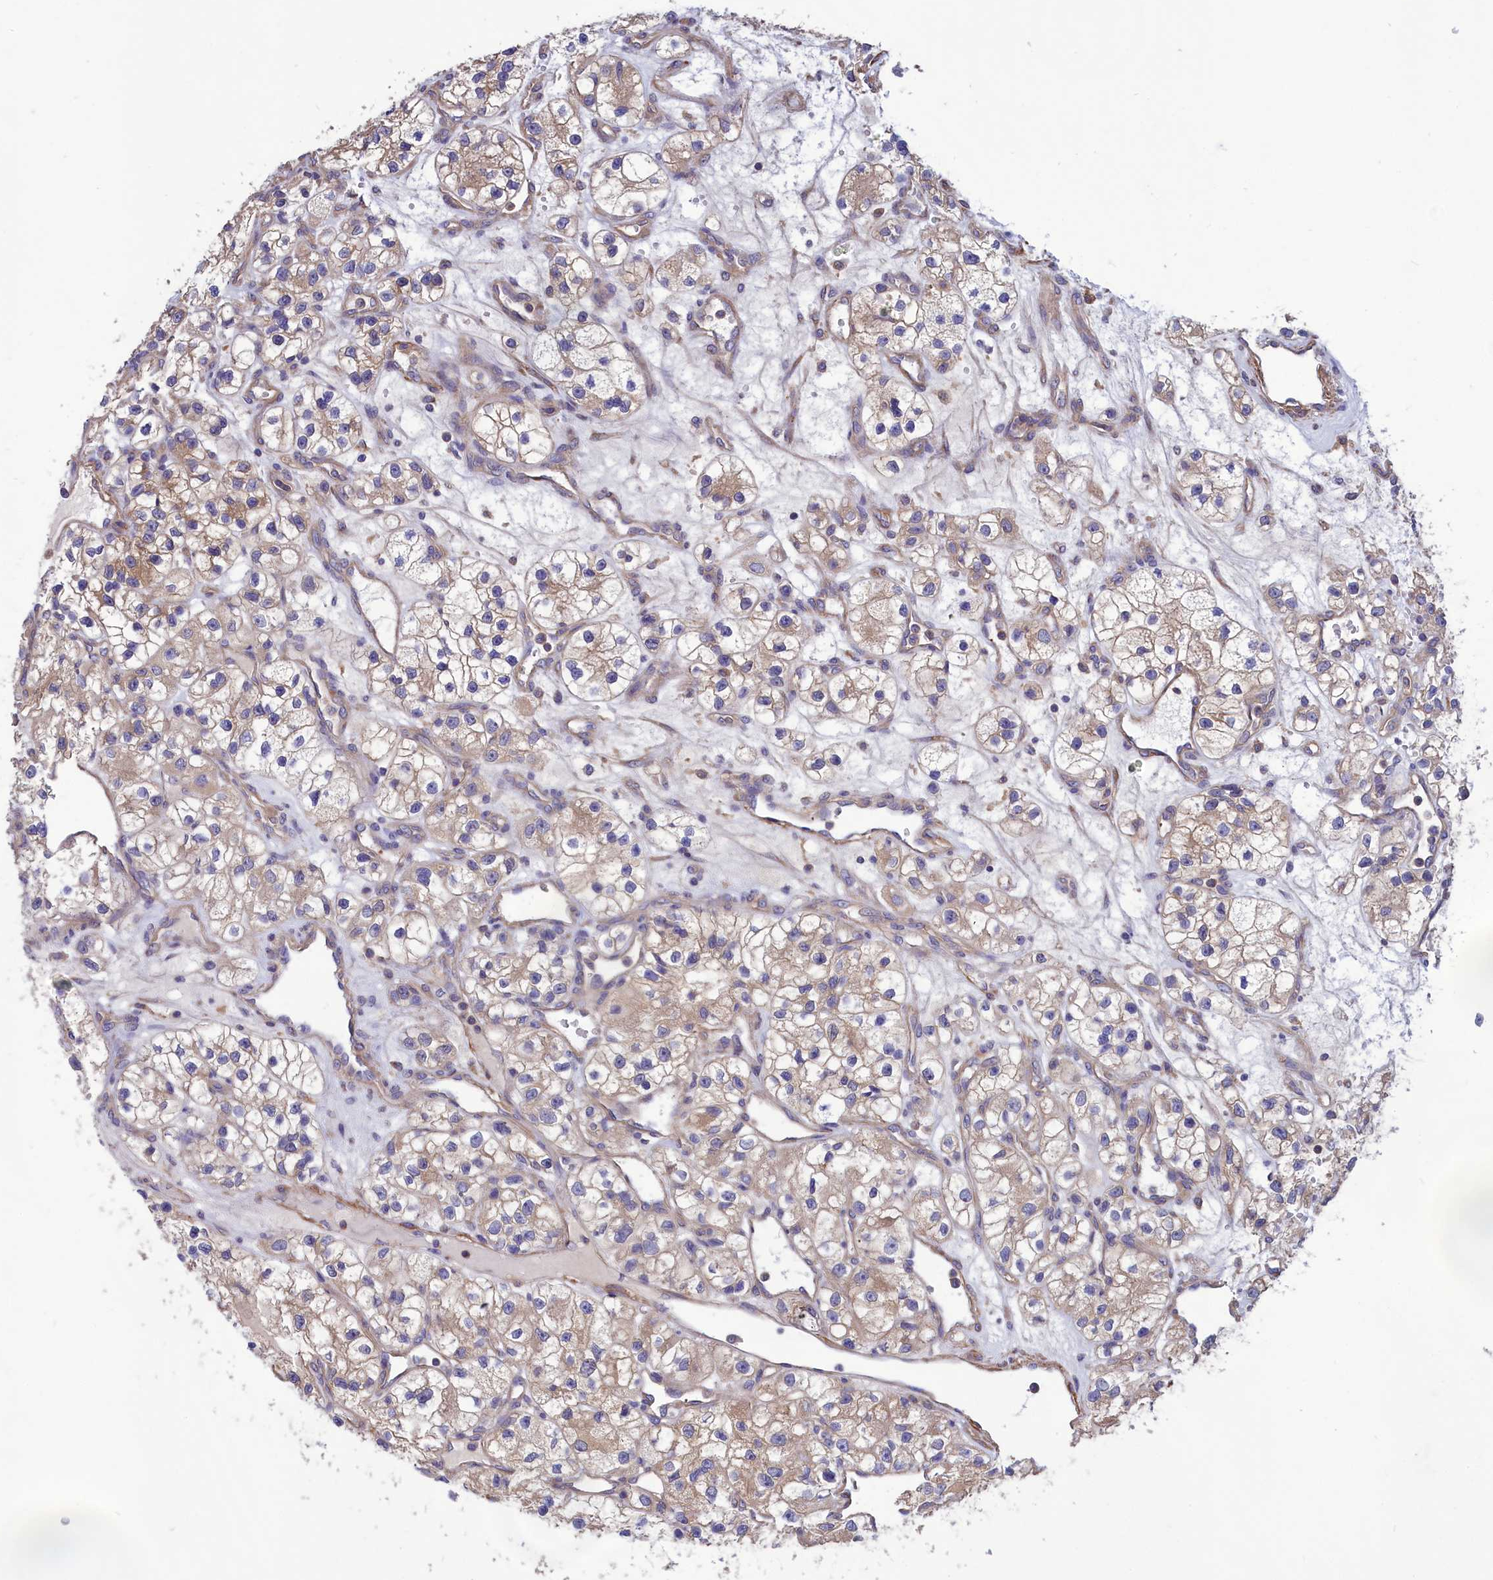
{"staining": {"intensity": "weak", "quantity": ">75%", "location": "cytoplasmic/membranous"}, "tissue": "renal cancer", "cell_type": "Tumor cells", "image_type": "cancer", "snomed": [{"axis": "morphology", "description": "Adenocarcinoma, NOS"}, {"axis": "topography", "description": "Kidney"}], "caption": "Immunohistochemical staining of renal cancer exhibits weak cytoplasmic/membranous protein expression in approximately >75% of tumor cells. (Stains: DAB in brown, nuclei in blue, Microscopy: brightfield microscopy at high magnification).", "gene": "AMDHD2", "patient": {"sex": "female", "age": 57}}